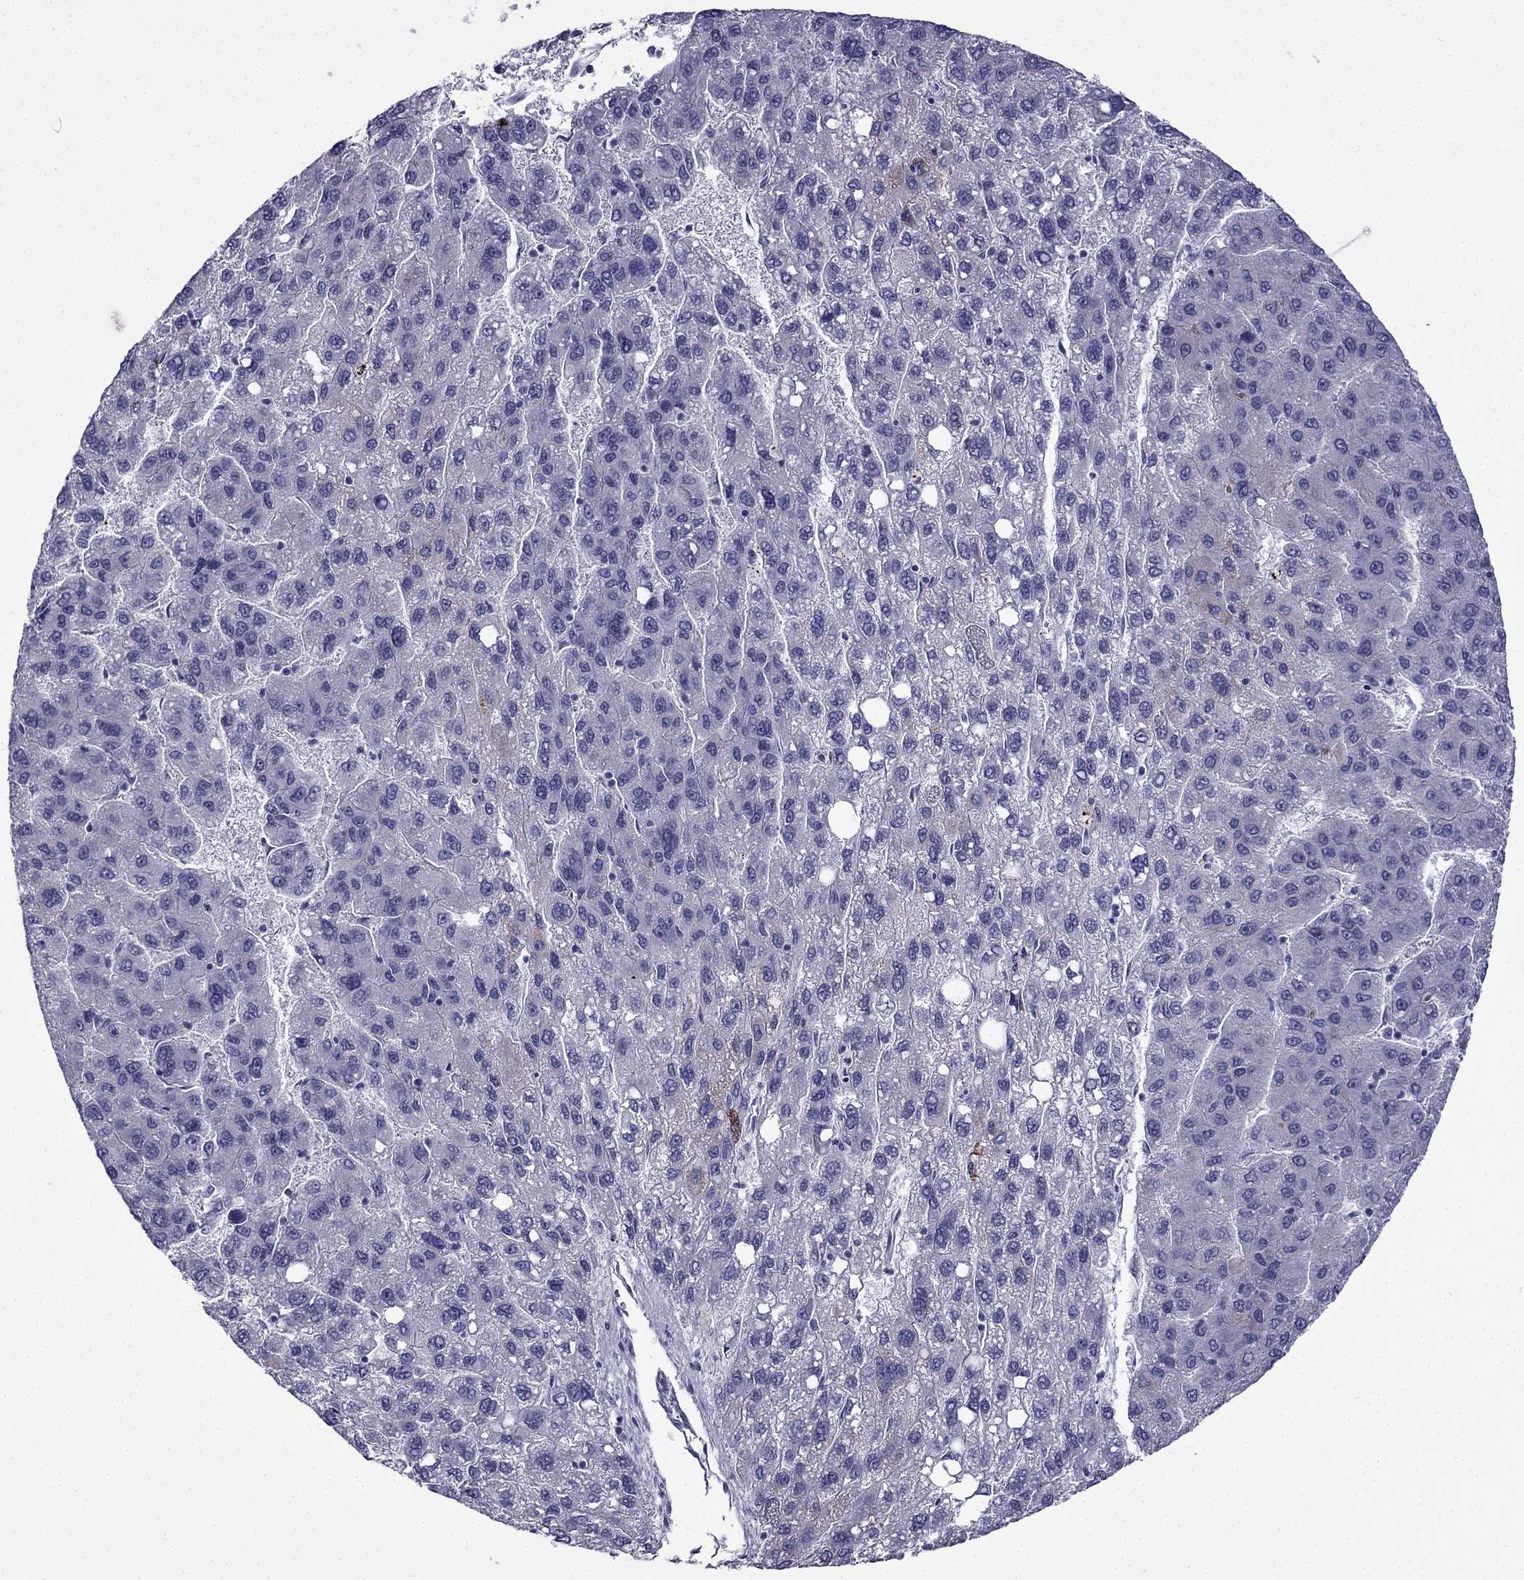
{"staining": {"intensity": "negative", "quantity": "none", "location": "none"}, "tissue": "liver cancer", "cell_type": "Tumor cells", "image_type": "cancer", "snomed": [{"axis": "morphology", "description": "Carcinoma, Hepatocellular, NOS"}, {"axis": "topography", "description": "Liver"}], "caption": "Protein analysis of liver cancer displays no significant expression in tumor cells.", "gene": "POM121L12", "patient": {"sex": "female", "age": 82}}